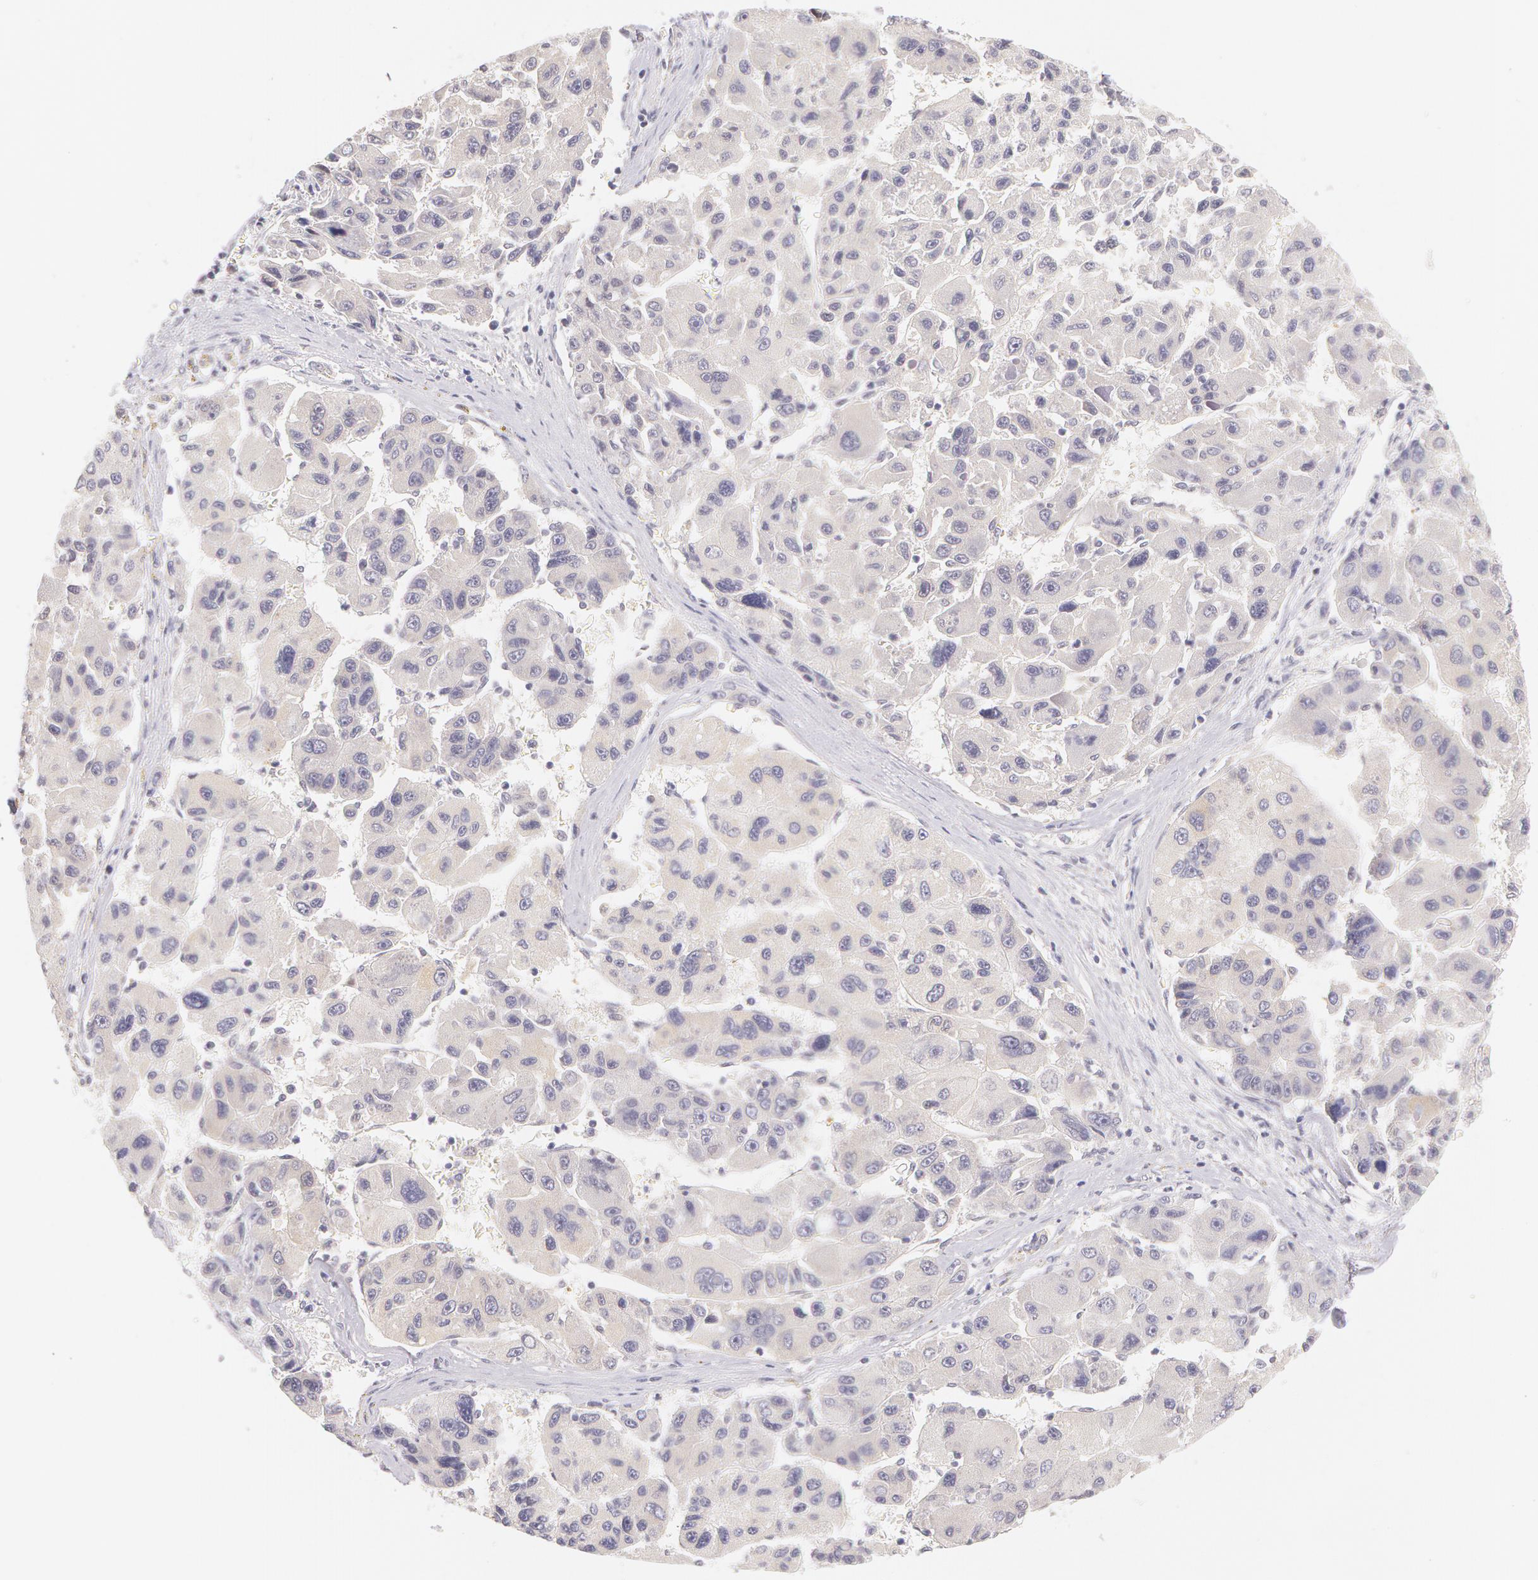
{"staining": {"intensity": "negative", "quantity": "none", "location": "none"}, "tissue": "liver cancer", "cell_type": "Tumor cells", "image_type": "cancer", "snomed": [{"axis": "morphology", "description": "Carcinoma, Hepatocellular, NOS"}, {"axis": "topography", "description": "Liver"}], "caption": "A high-resolution histopathology image shows immunohistochemistry (IHC) staining of liver cancer (hepatocellular carcinoma), which demonstrates no significant expression in tumor cells. (DAB immunohistochemistry (IHC), high magnification).", "gene": "ZNF597", "patient": {"sex": "male", "age": 64}}